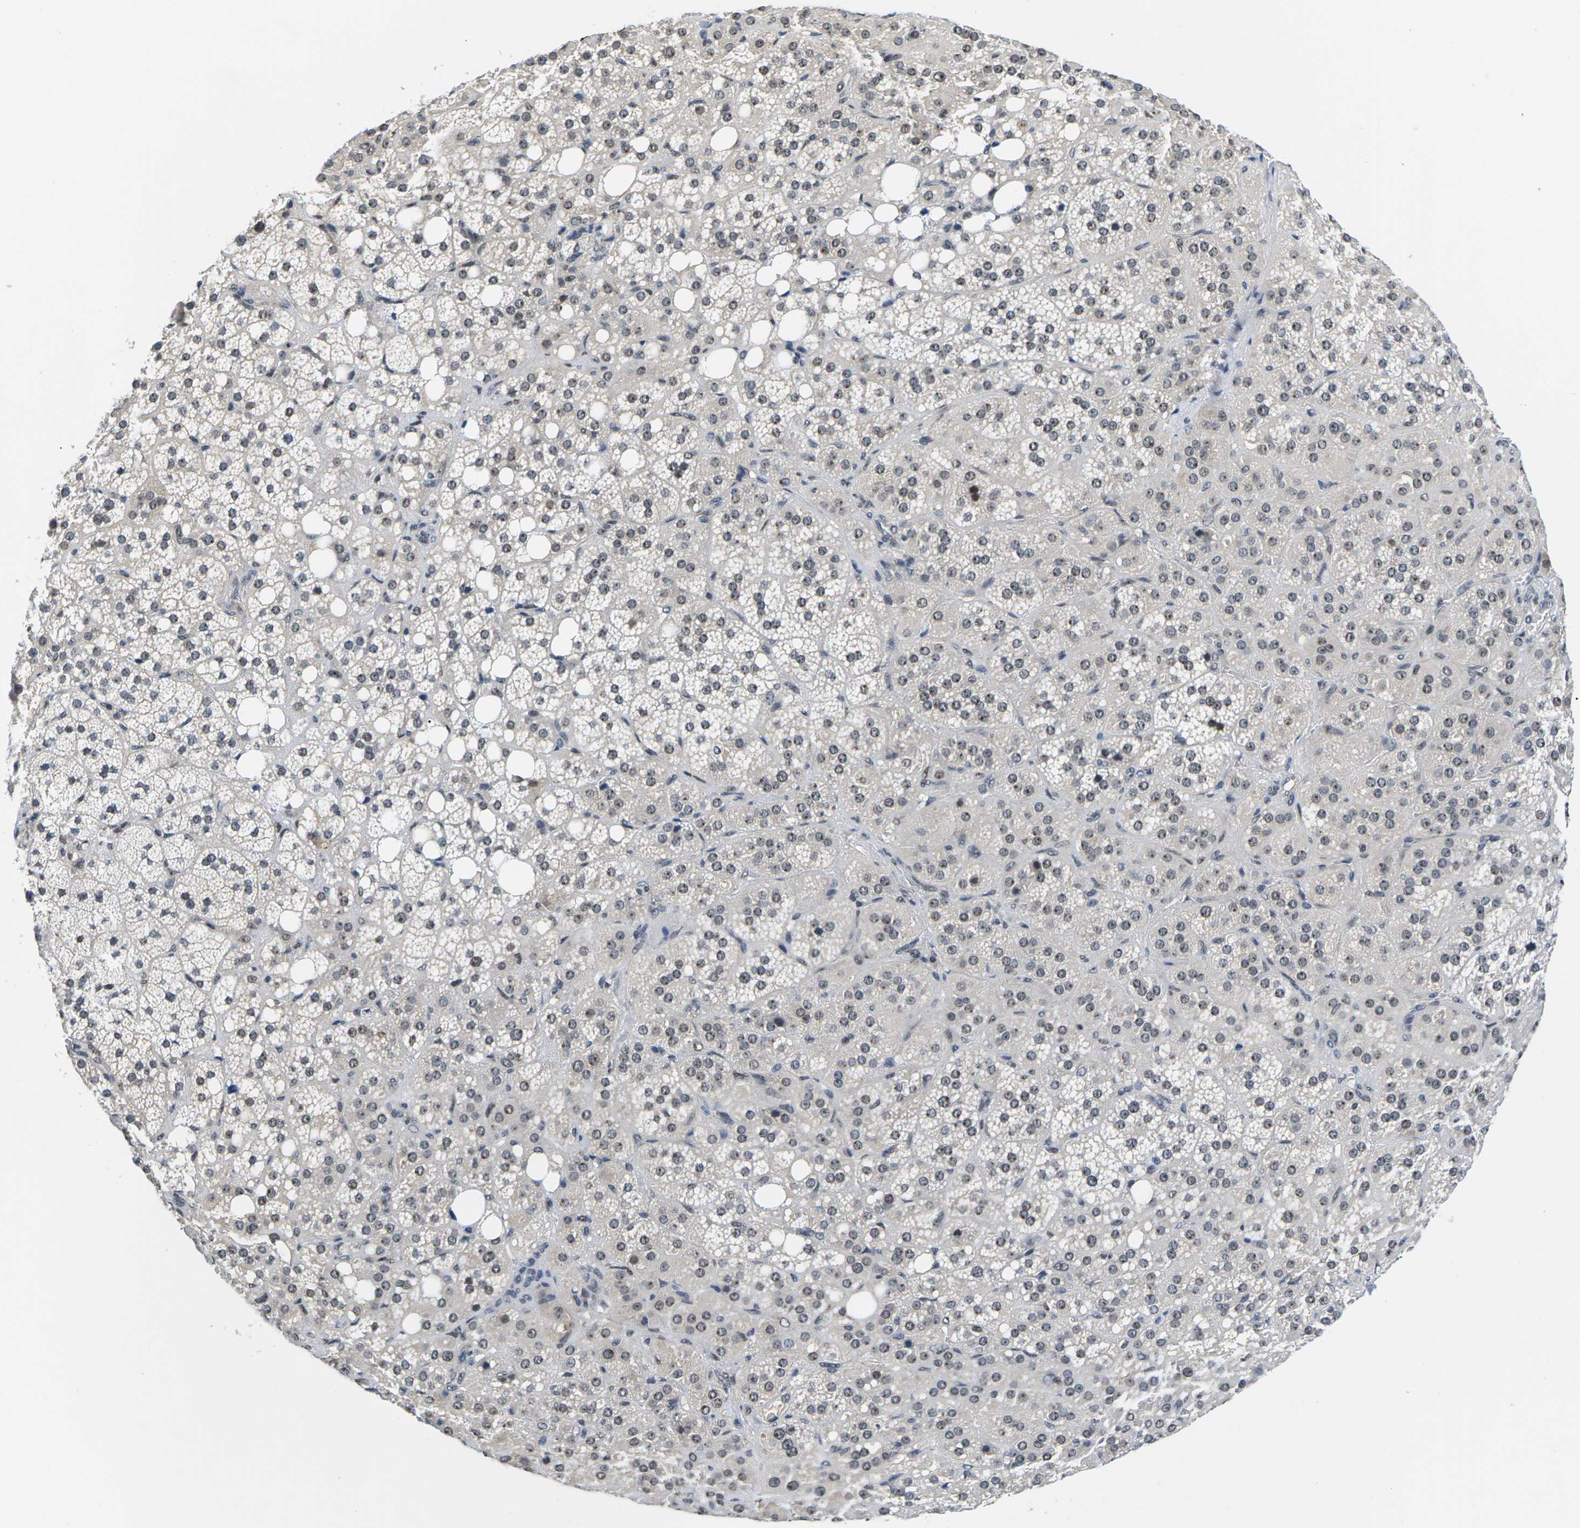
{"staining": {"intensity": "moderate", "quantity": ">75%", "location": "nuclear"}, "tissue": "adrenal gland", "cell_type": "Glandular cells", "image_type": "normal", "snomed": [{"axis": "morphology", "description": "Normal tissue, NOS"}, {"axis": "topography", "description": "Adrenal gland"}], "caption": "Human adrenal gland stained for a protein (brown) reveals moderate nuclear positive staining in about >75% of glandular cells.", "gene": "NSRP1", "patient": {"sex": "female", "age": 59}}